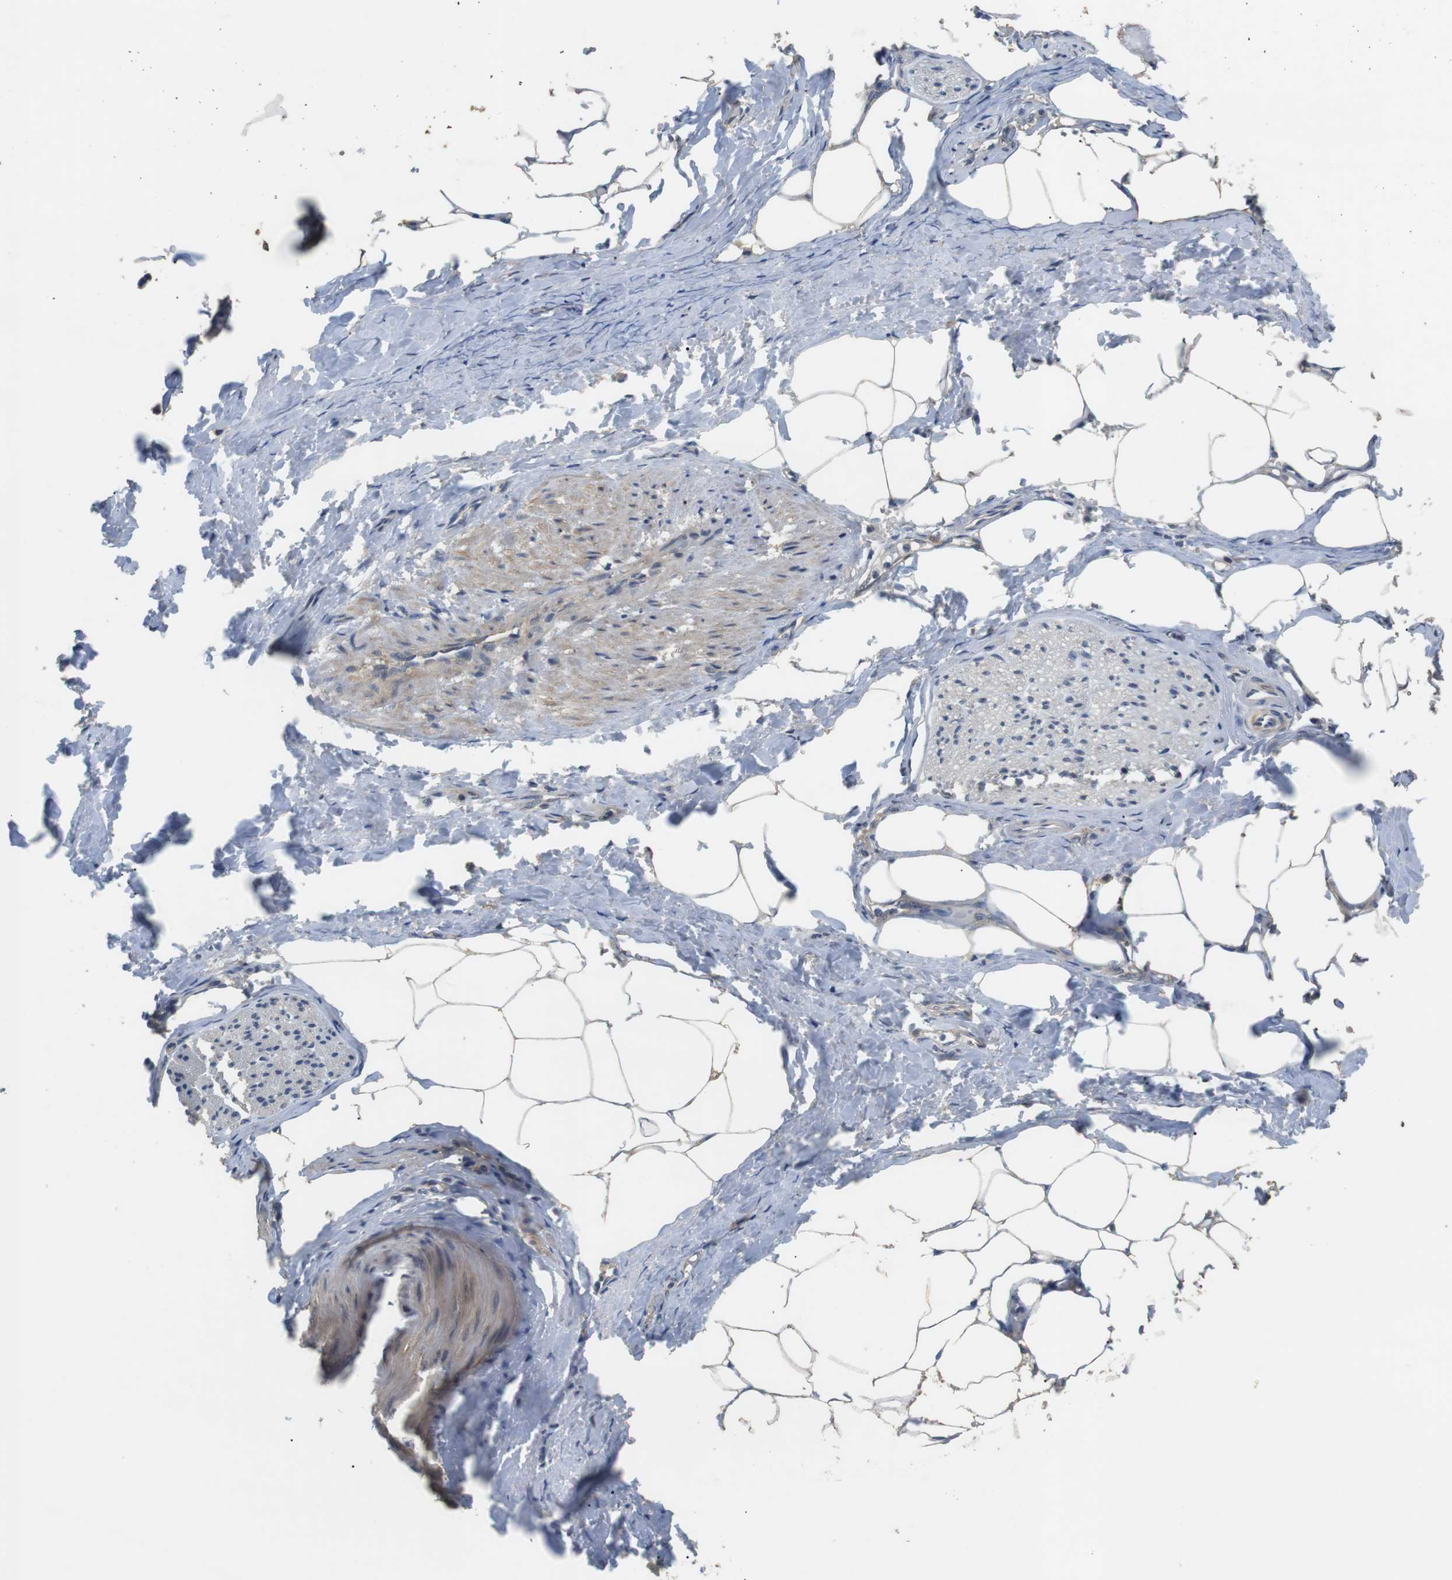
{"staining": {"intensity": "negative", "quantity": "none", "location": "none"}, "tissue": "adipose tissue", "cell_type": "Adipocytes", "image_type": "normal", "snomed": [{"axis": "morphology", "description": "Normal tissue, NOS"}, {"axis": "topography", "description": "Soft tissue"}, {"axis": "topography", "description": "Vascular tissue"}], "caption": "A micrograph of adipose tissue stained for a protein shows no brown staining in adipocytes.", "gene": "ADGRL3", "patient": {"sex": "female", "age": 35}}